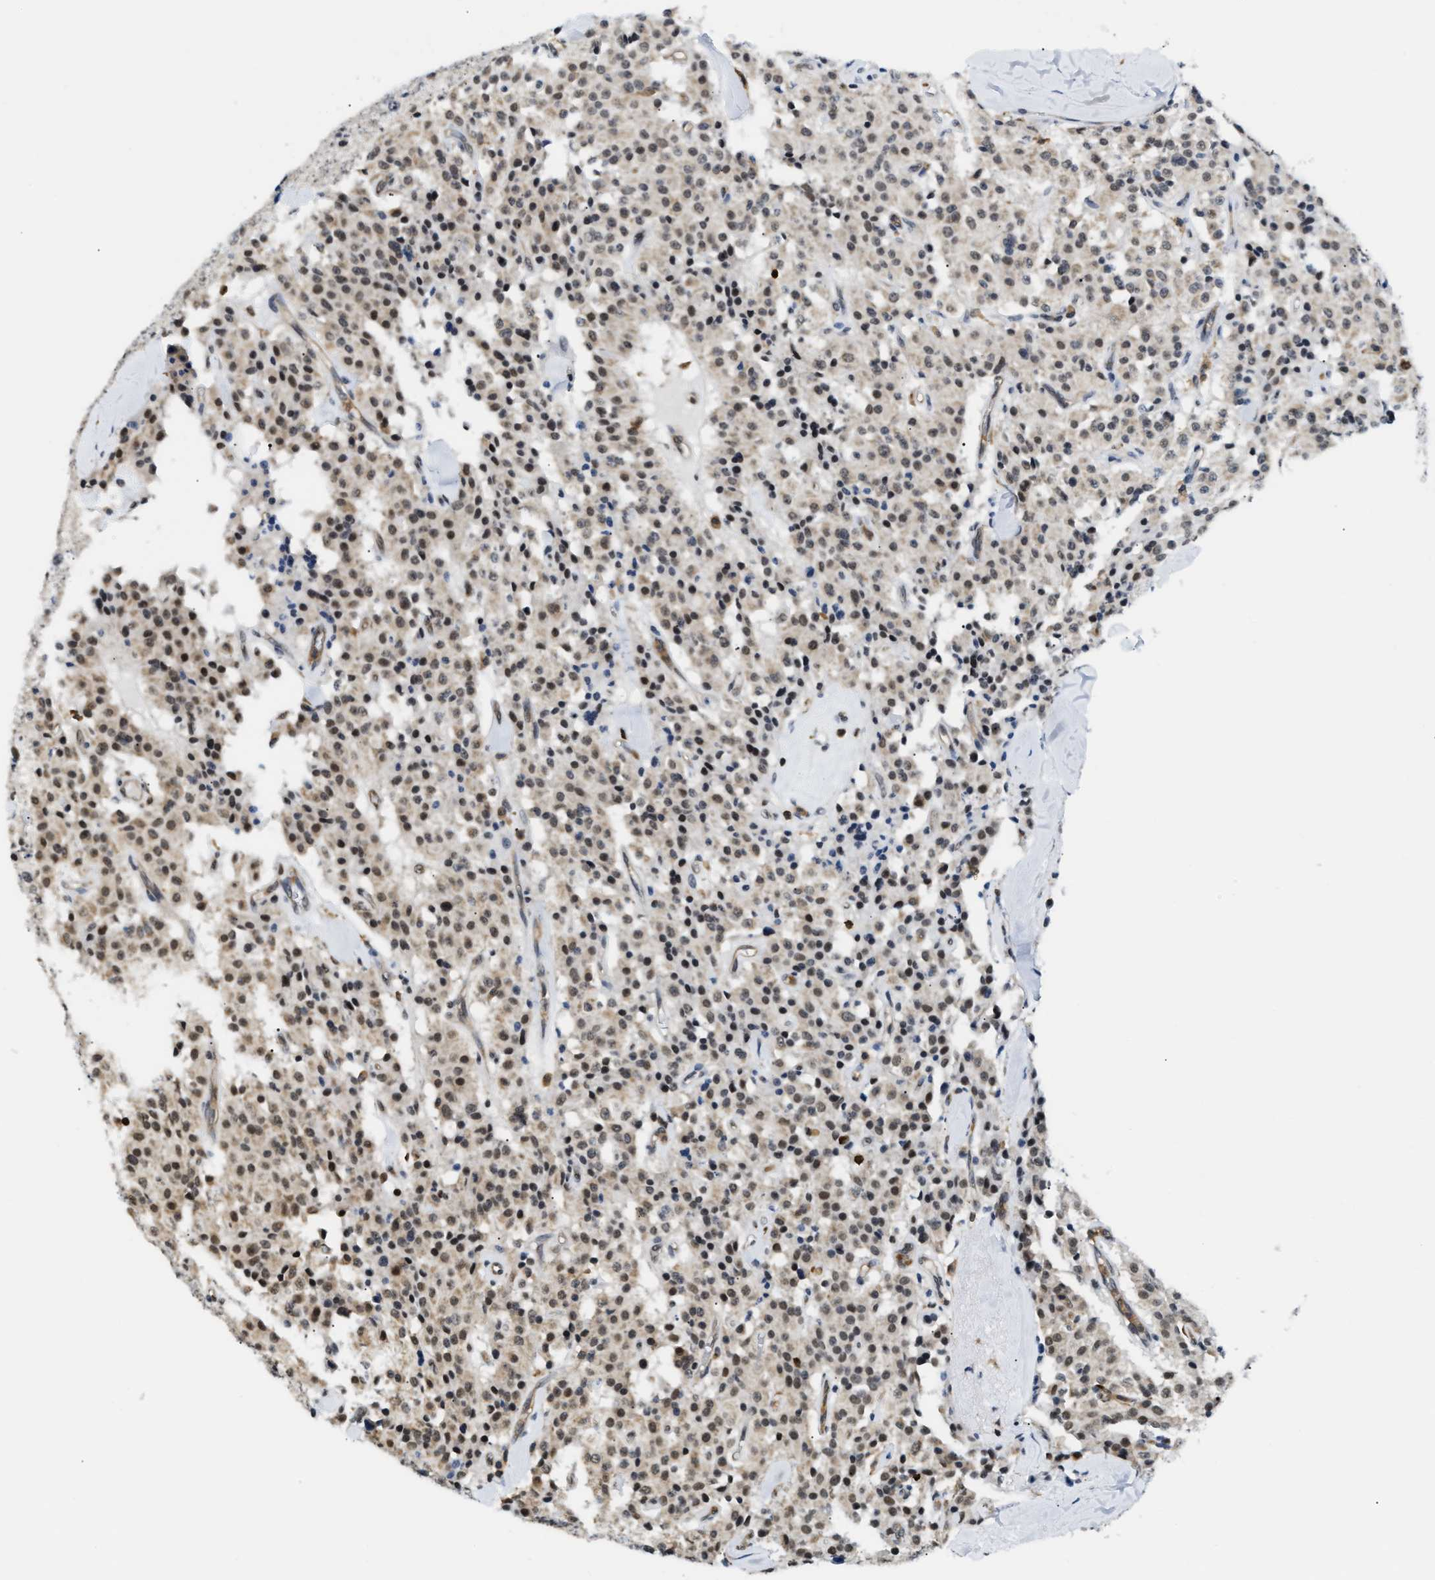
{"staining": {"intensity": "moderate", "quantity": "25%-75%", "location": "nuclear"}, "tissue": "carcinoid", "cell_type": "Tumor cells", "image_type": "cancer", "snomed": [{"axis": "morphology", "description": "Carcinoid, malignant, NOS"}, {"axis": "topography", "description": "Lung"}], "caption": "An immunohistochemistry photomicrograph of neoplastic tissue is shown. Protein staining in brown labels moderate nuclear positivity in carcinoid within tumor cells.", "gene": "STK10", "patient": {"sex": "male", "age": 30}}